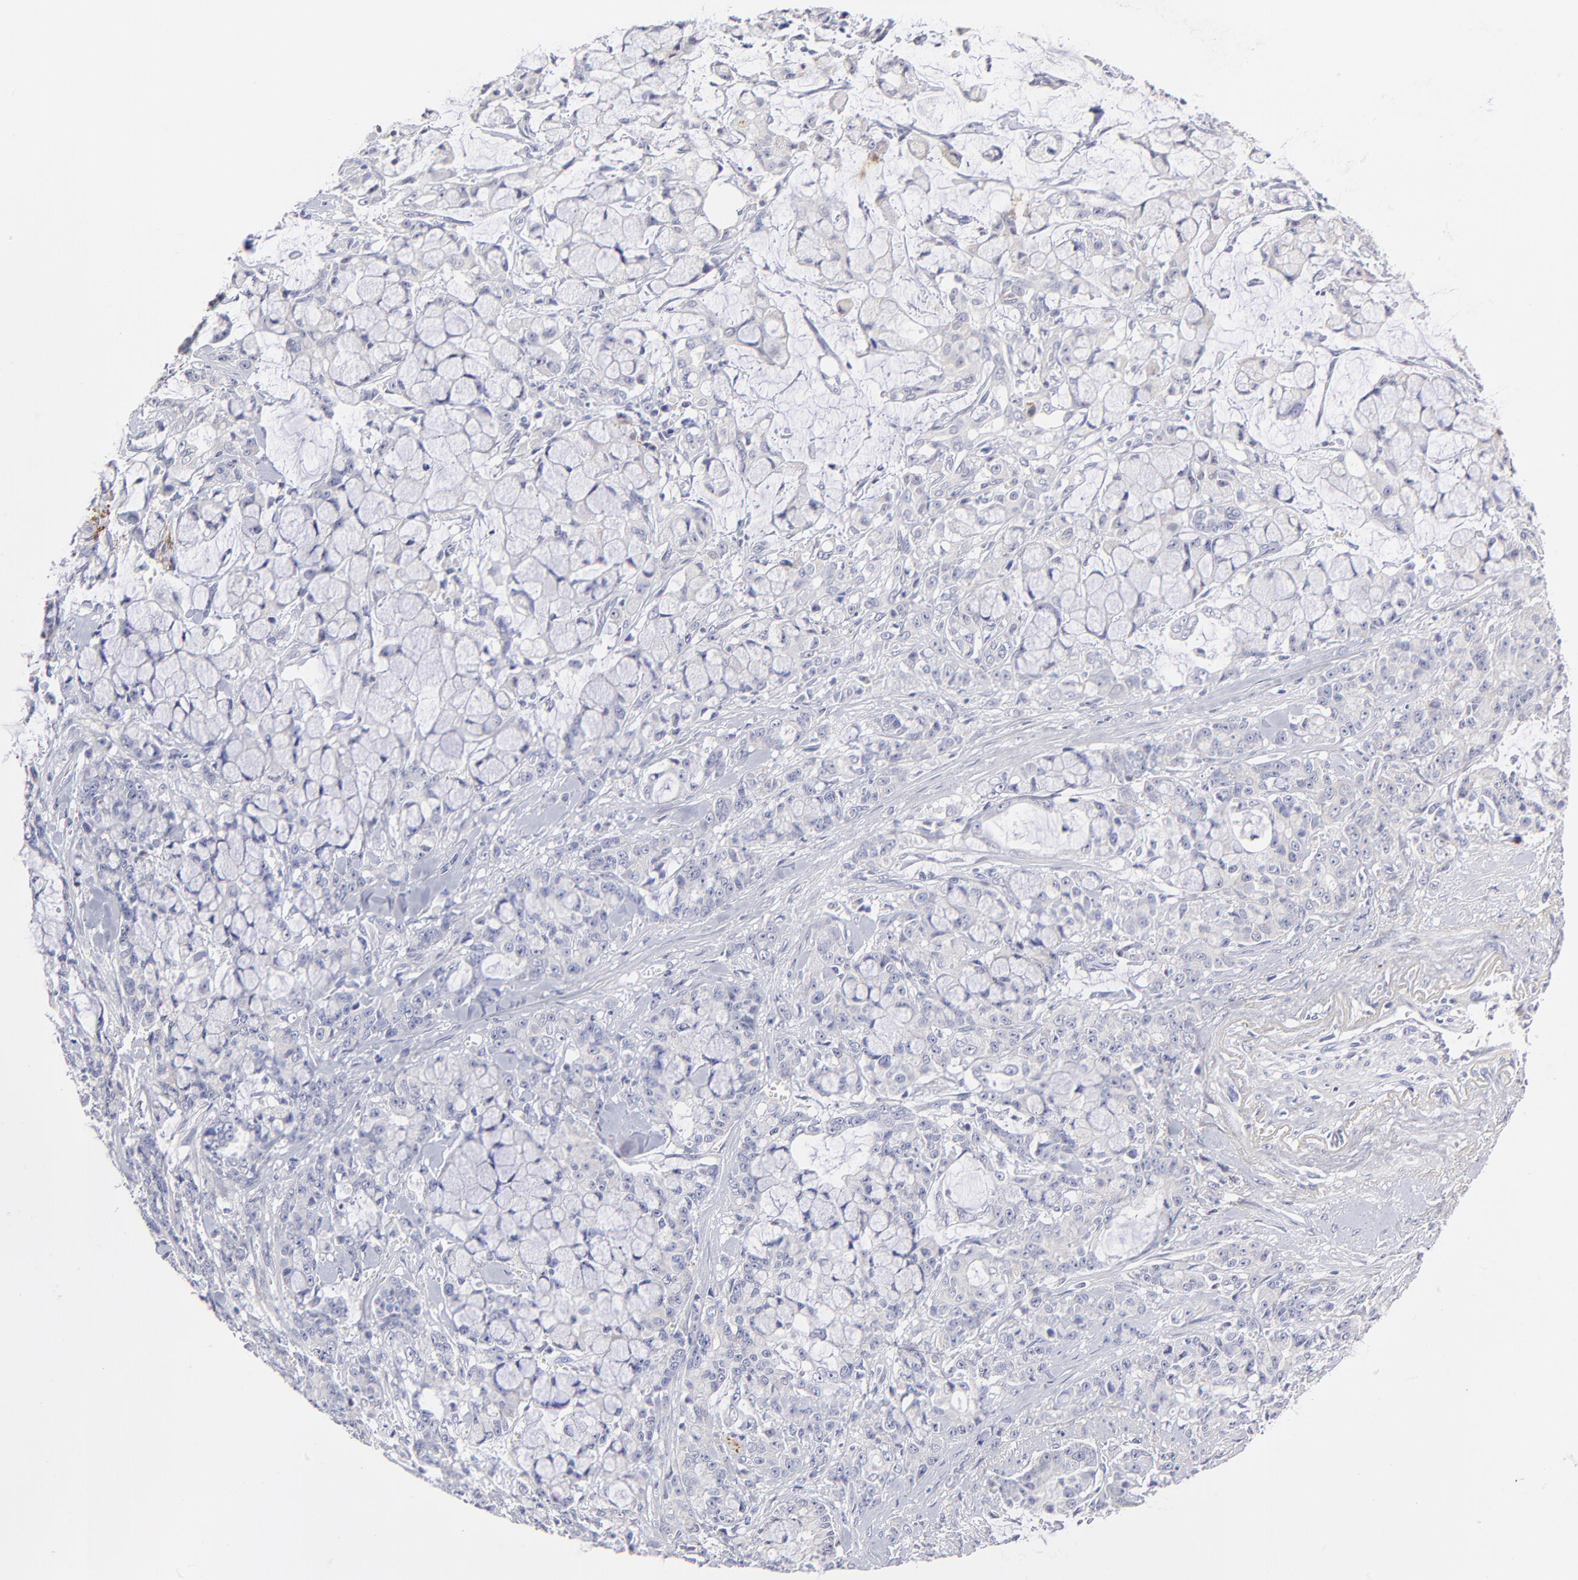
{"staining": {"intensity": "negative", "quantity": "none", "location": "none"}, "tissue": "pancreatic cancer", "cell_type": "Tumor cells", "image_type": "cancer", "snomed": [{"axis": "morphology", "description": "Adenocarcinoma, NOS"}, {"axis": "topography", "description": "Pancreas"}], "caption": "High magnification brightfield microscopy of adenocarcinoma (pancreatic) stained with DAB (brown) and counterstained with hematoxylin (blue): tumor cells show no significant staining.", "gene": "BTG2", "patient": {"sex": "female", "age": 73}}